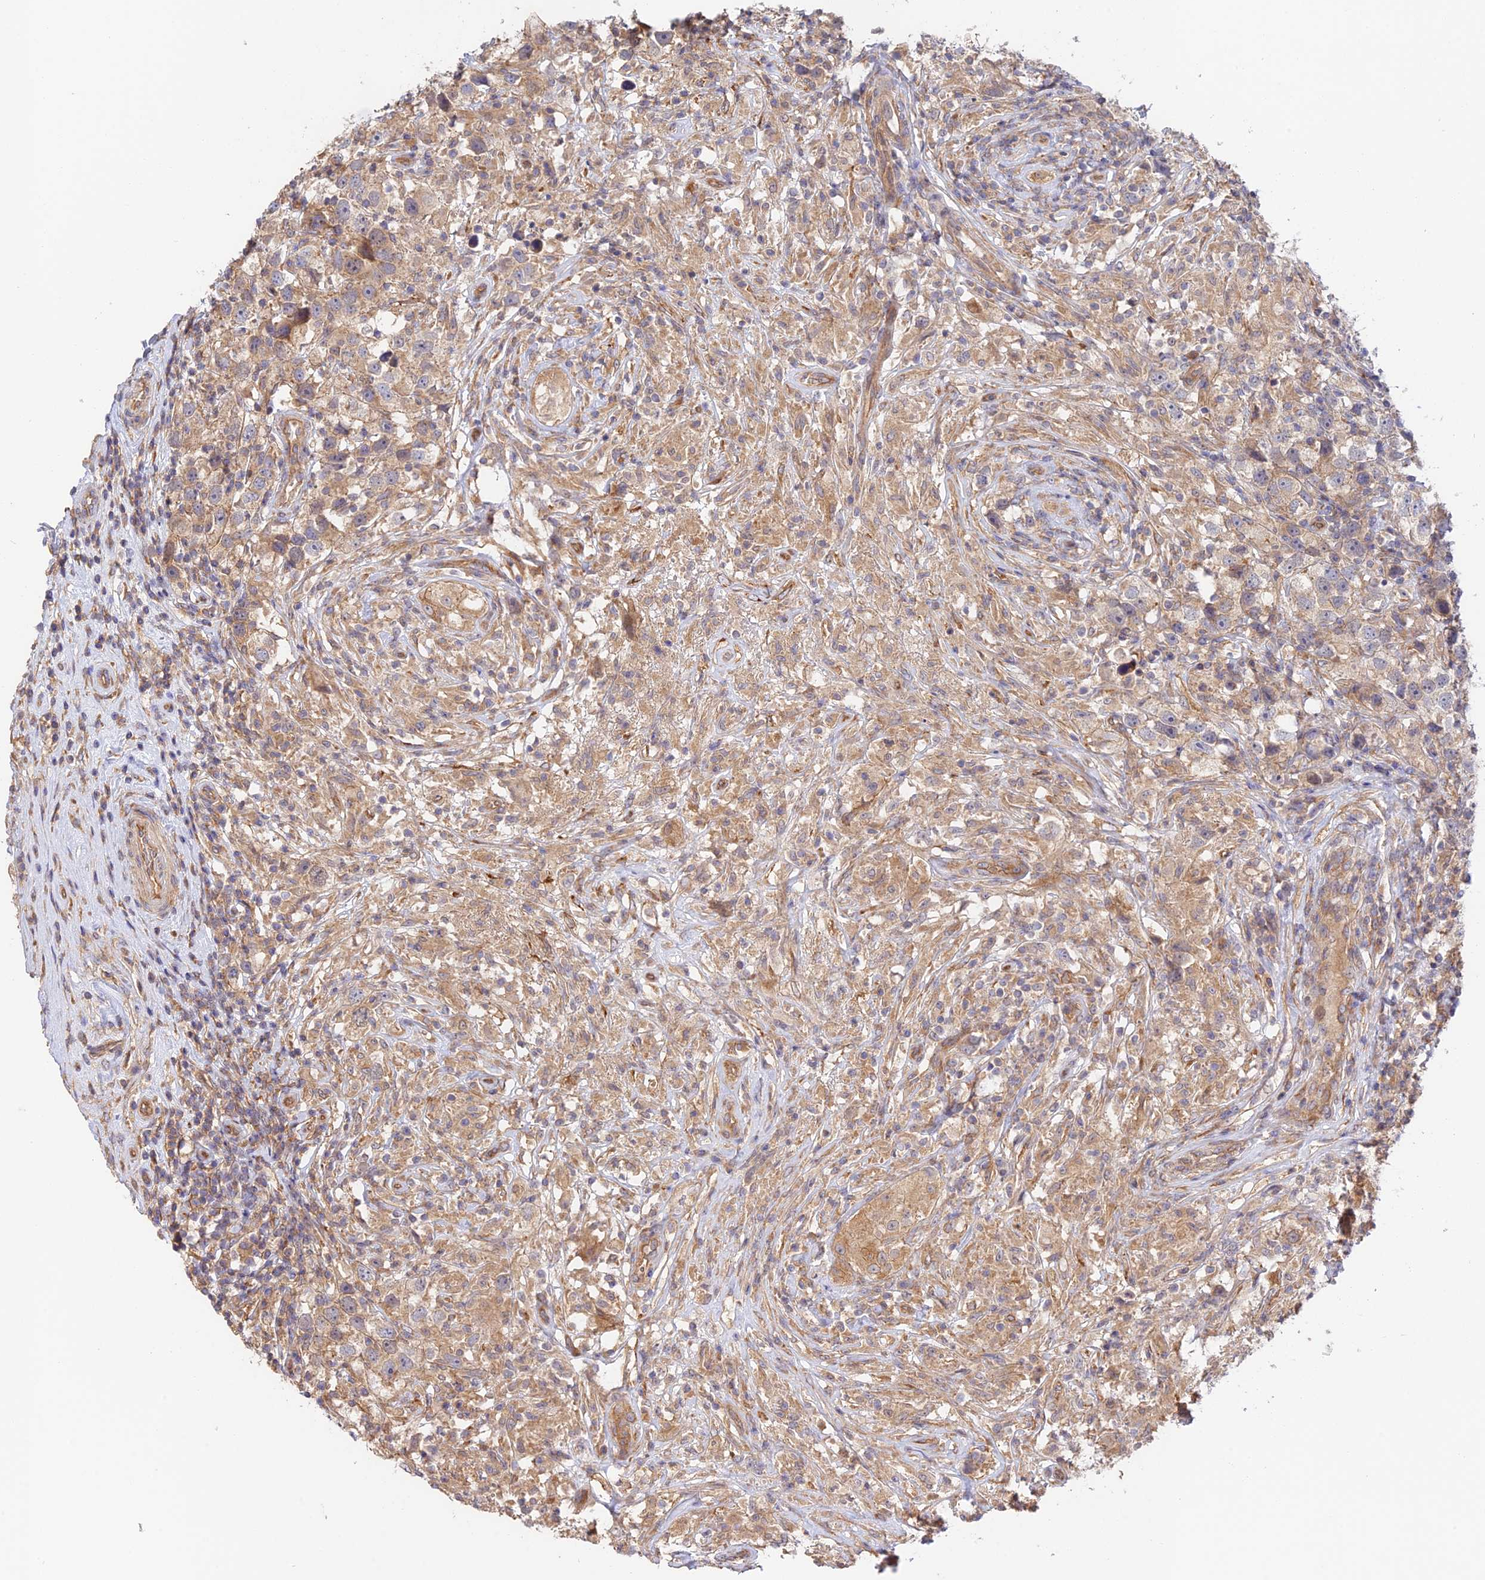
{"staining": {"intensity": "weak", "quantity": ">75%", "location": "cytoplasmic/membranous"}, "tissue": "testis cancer", "cell_type": "Tumor cells", "image_type": "cancer", "snomed": [{"axis": "morphology", "description": "Seminoma, NOS"}, {"axis": "topography", "description": "Testis"}], "caption": "IHC of seminoma (testis) exhibits low levels of weak cytoplasmic/membranous positivity in approximately >75% of tumor cells. (Brightfield microscopy of DAB IHC at high magnification).", "gene": "MYO9A", "patient": {"sex": "male", "age": 49}}